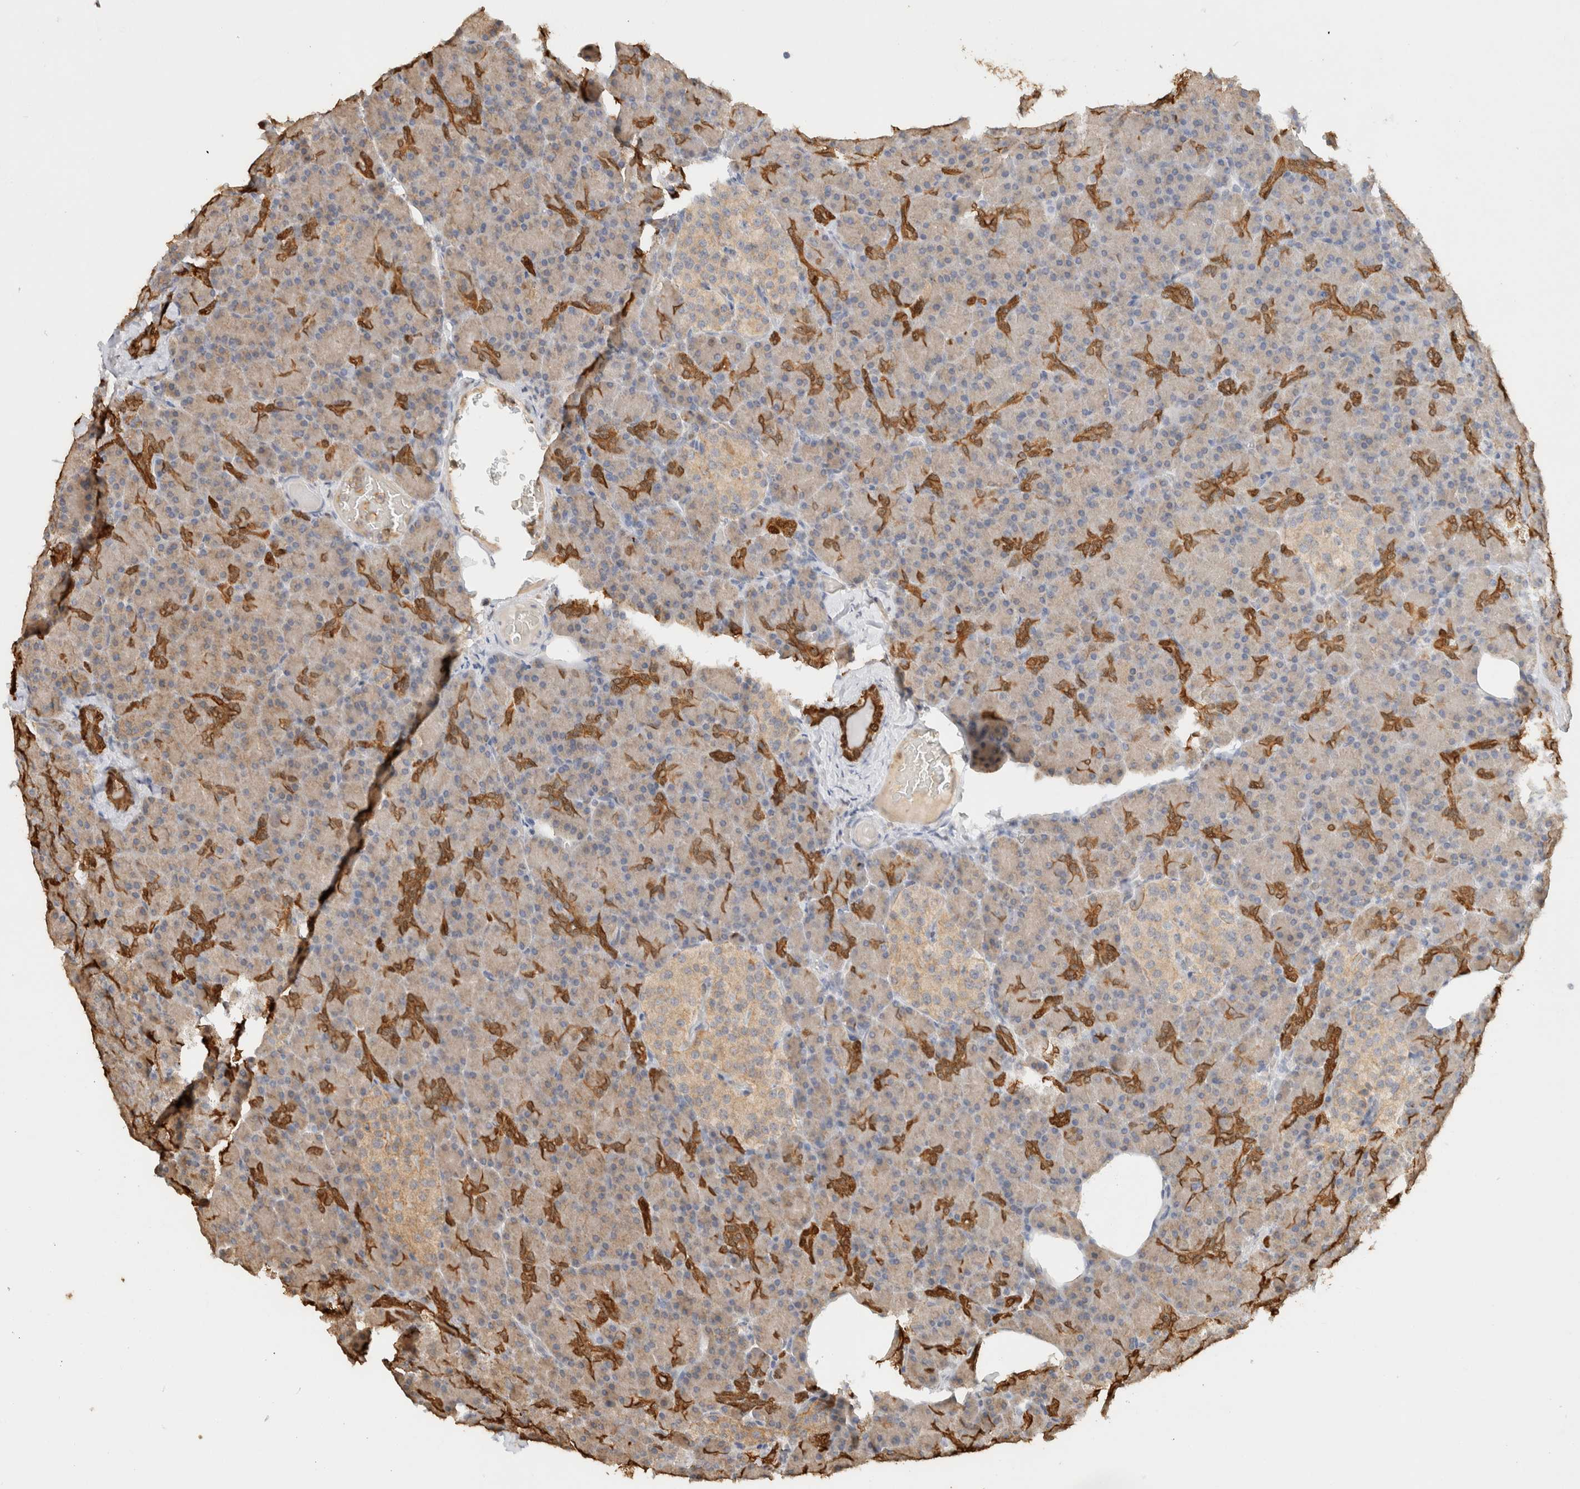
{"staining": {"intensity": "moderate", "quantity": "25%-75%", "location": "cytoplasmic/membranous"}, "tissue": "pancreas", "cell_type": "Exocrine glandular cells", "image_type": "normal", "snomed": [{"axis": "morphology", "description": "Normal tissue, NOS"}, {"axis": "topography", "description": "Pancreas"}], "caption": "Human pancreas stained with a brown dye displays moderate cytoplasmic/membranous positive staining in about 25%-75% of exocrine glandular cells.", "gene": "CA13", "patient": {"sex": "female", "age": 43}}